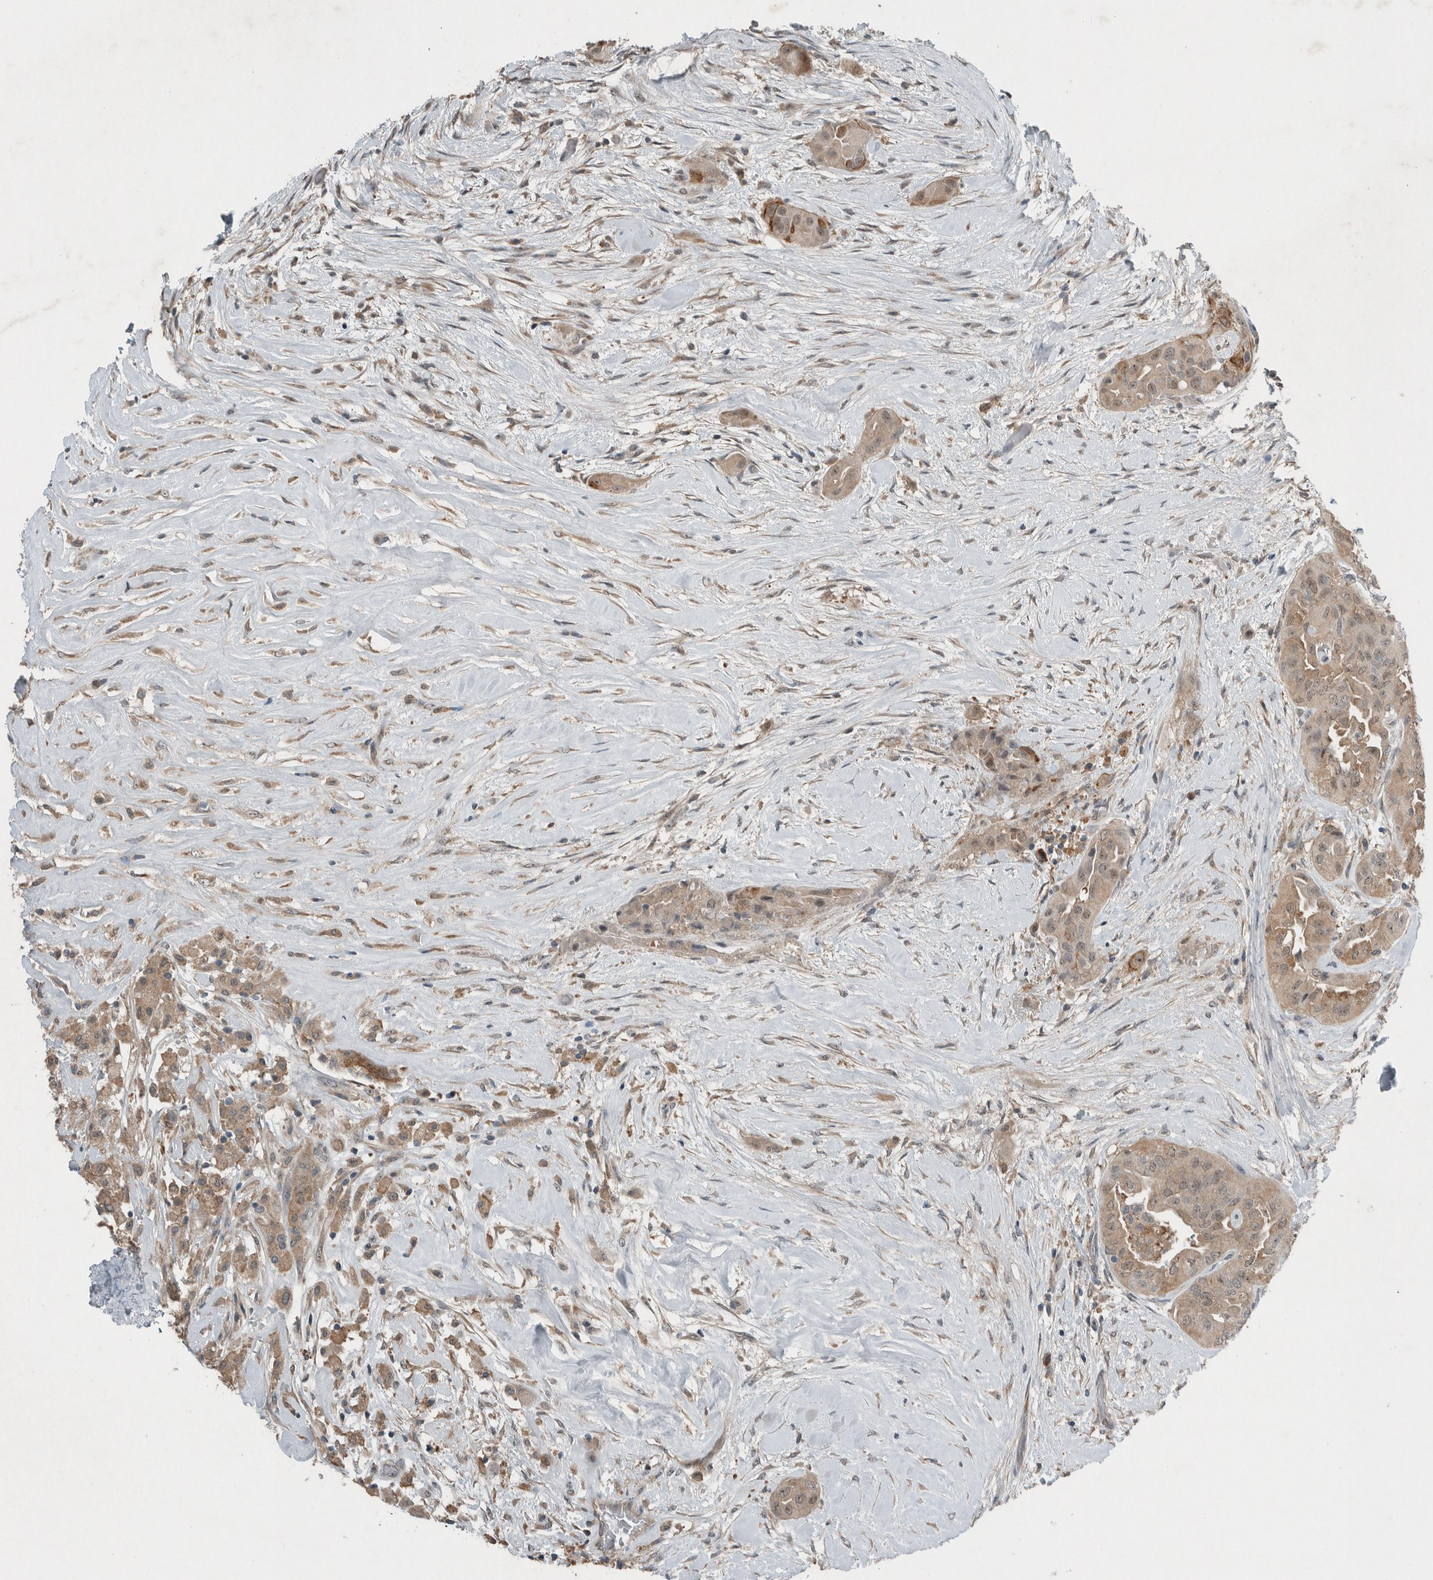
{"staining": {"intensity": "weak", "quantity": ">75%", "location": "cytoplasmic/membranous,nuclear"}, "tissue": "thyroid cancer", "cell_type": "Tumor cells", "image_type": "cancer", "snomed": [{"axis": "morphology", "description": "Papillary adenocarcinoma, NOS"}, {"axis": "topography", "description": "Thyroid gland"}], "caption": "Weak cytoplasmic/membranous and nuclear staining is seen in approximately >75% of tumor cells in papillary adenocarcinoma (thyroid).", "gene": "RALGDS", "patient": {"sex": "female", "age": 59}}